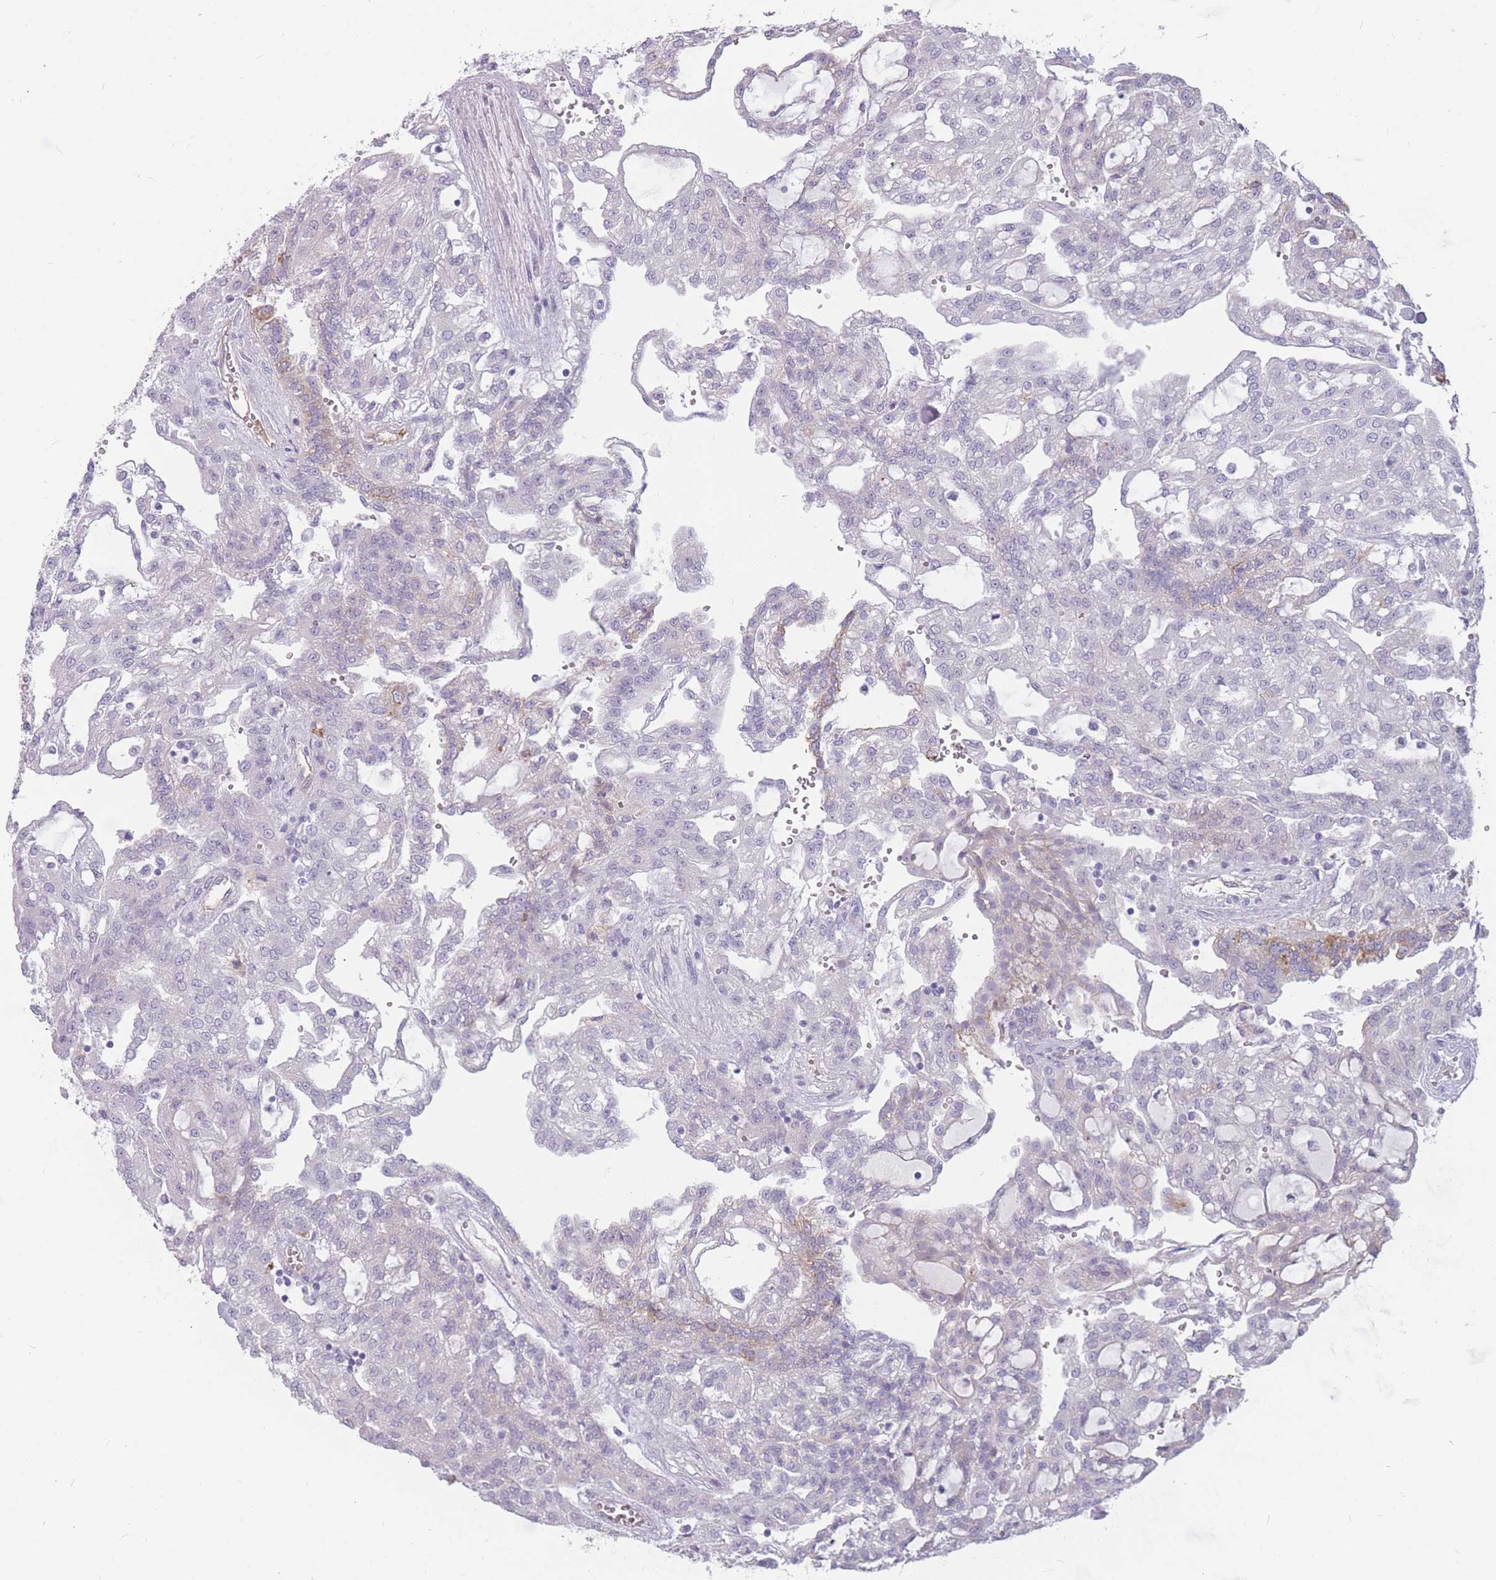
{"staining": {"intensity": "moderate", "quantity": "<25%", "location": "cytoplasmic/membranous"}, "tissue": "renal cancer", "cell_type": "Tumor cells", "image_type": "cancer", "snomed": [{"axis": "morphology", "description": "Adenocarcinoma, NOS"}, {"axis": "topography", "description": "Kidney"}], "caption": "This histopathology image exhibits renal cancer stained with immunohistochemistry (IHC) to label a protein in brown. The cytoplasmic/membranous of tumor cells show moderate positivity for the protein. Nuclei are counter-stained blue.", "gene": "GNA11", "patient": {"sex": "male", "age": 63}}